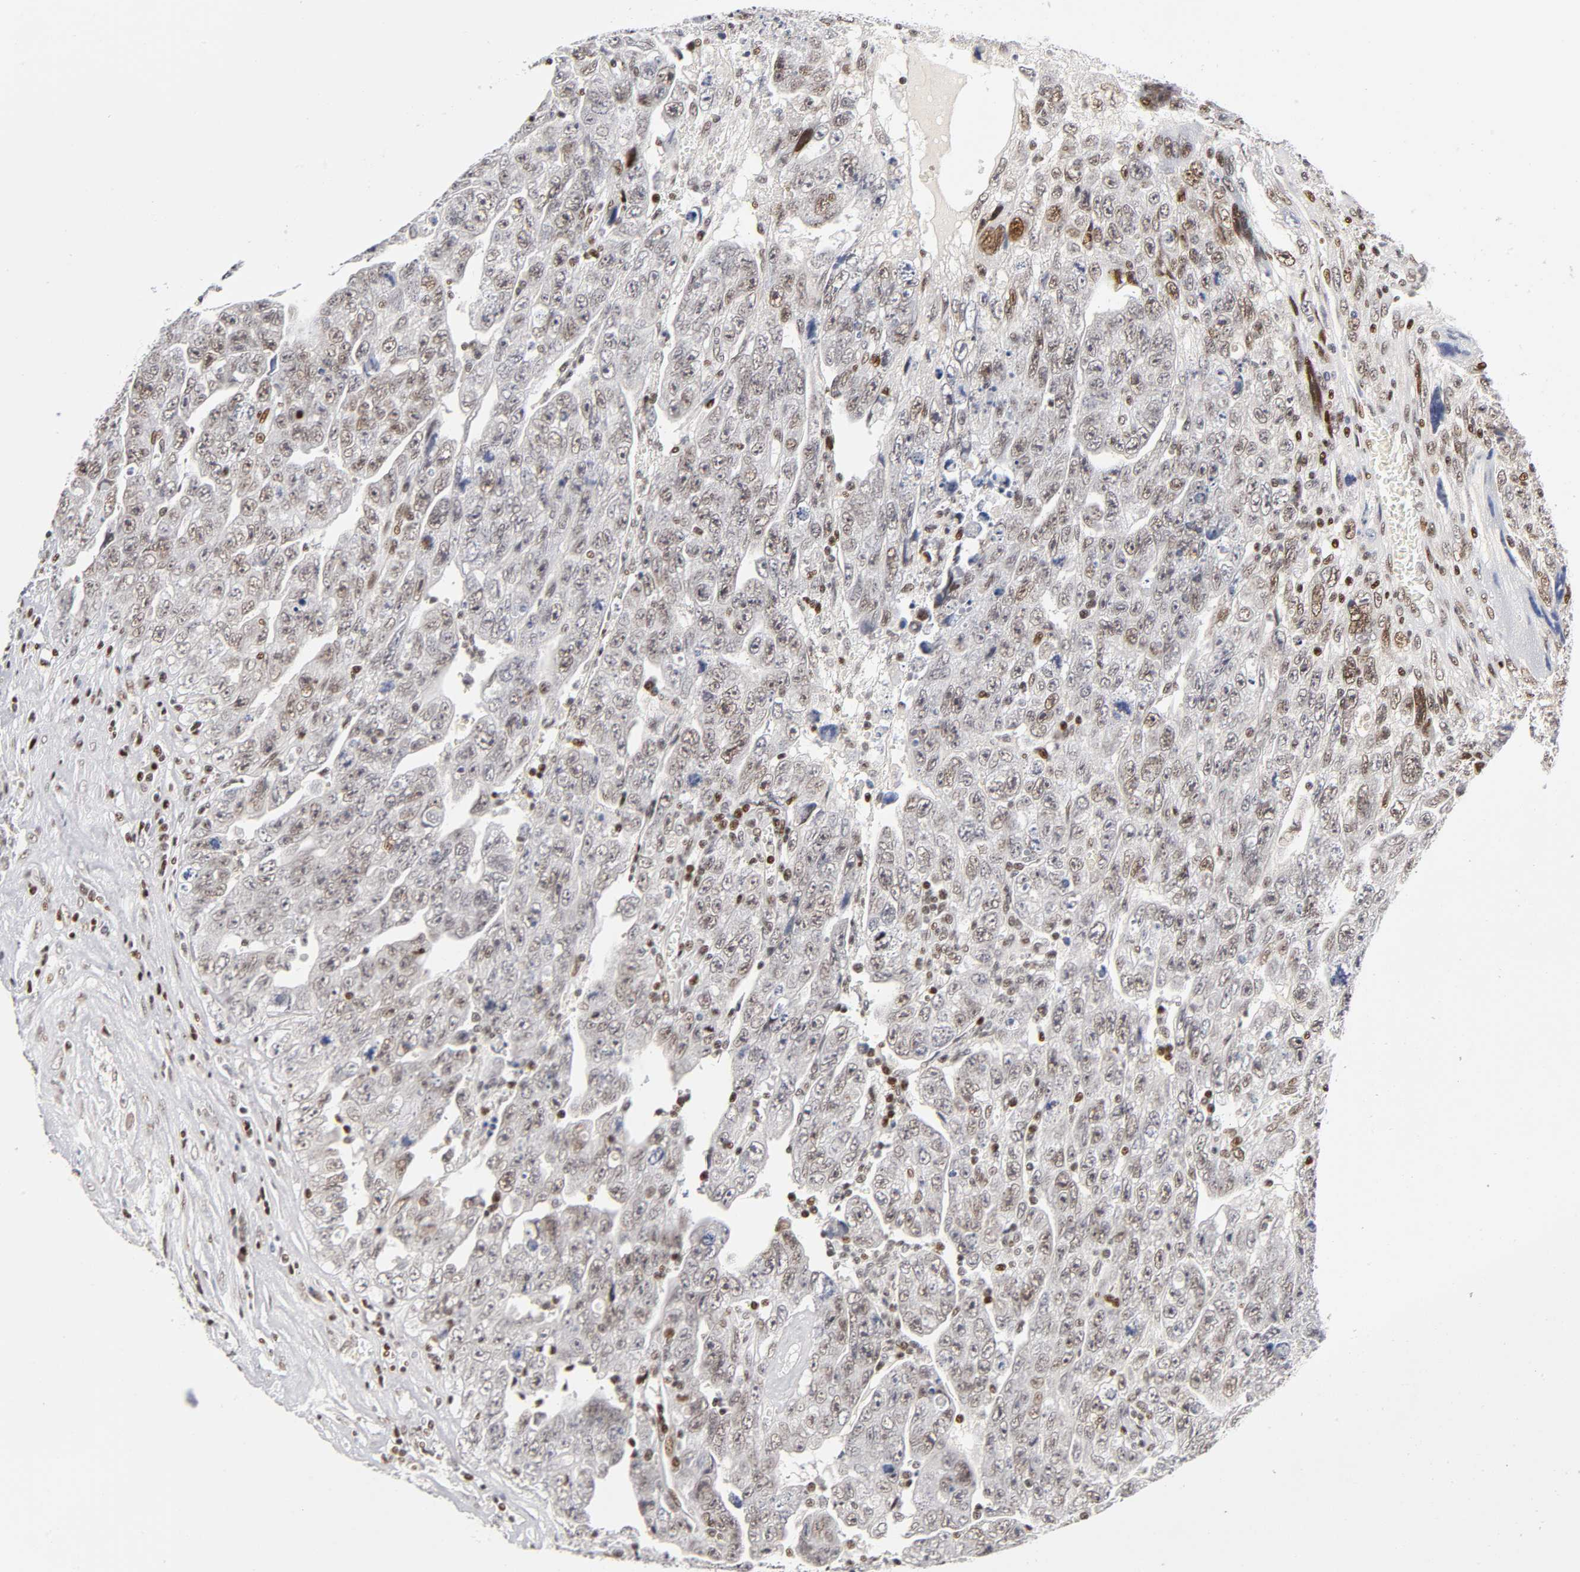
{"staining": {"intensity": "weak", "quantity": ">75%", "location": "nuclear"}, "tissue": "testis cancer", "cell_type": "Tumor cells", "image_type": "cancer", "snomed": [{"axis": "morphology", "description": "Carcinoma, Embryonal, NOS"}, {"axis": "topography", "description": "Testis"}], "caption": "Testis cancer was stained to show a protein in brown. There is low levels of weak nuclear staining in approximately >75% of tumor cells.", "gene": "SP3", "patient": {"sex": "male", "age": 28}}